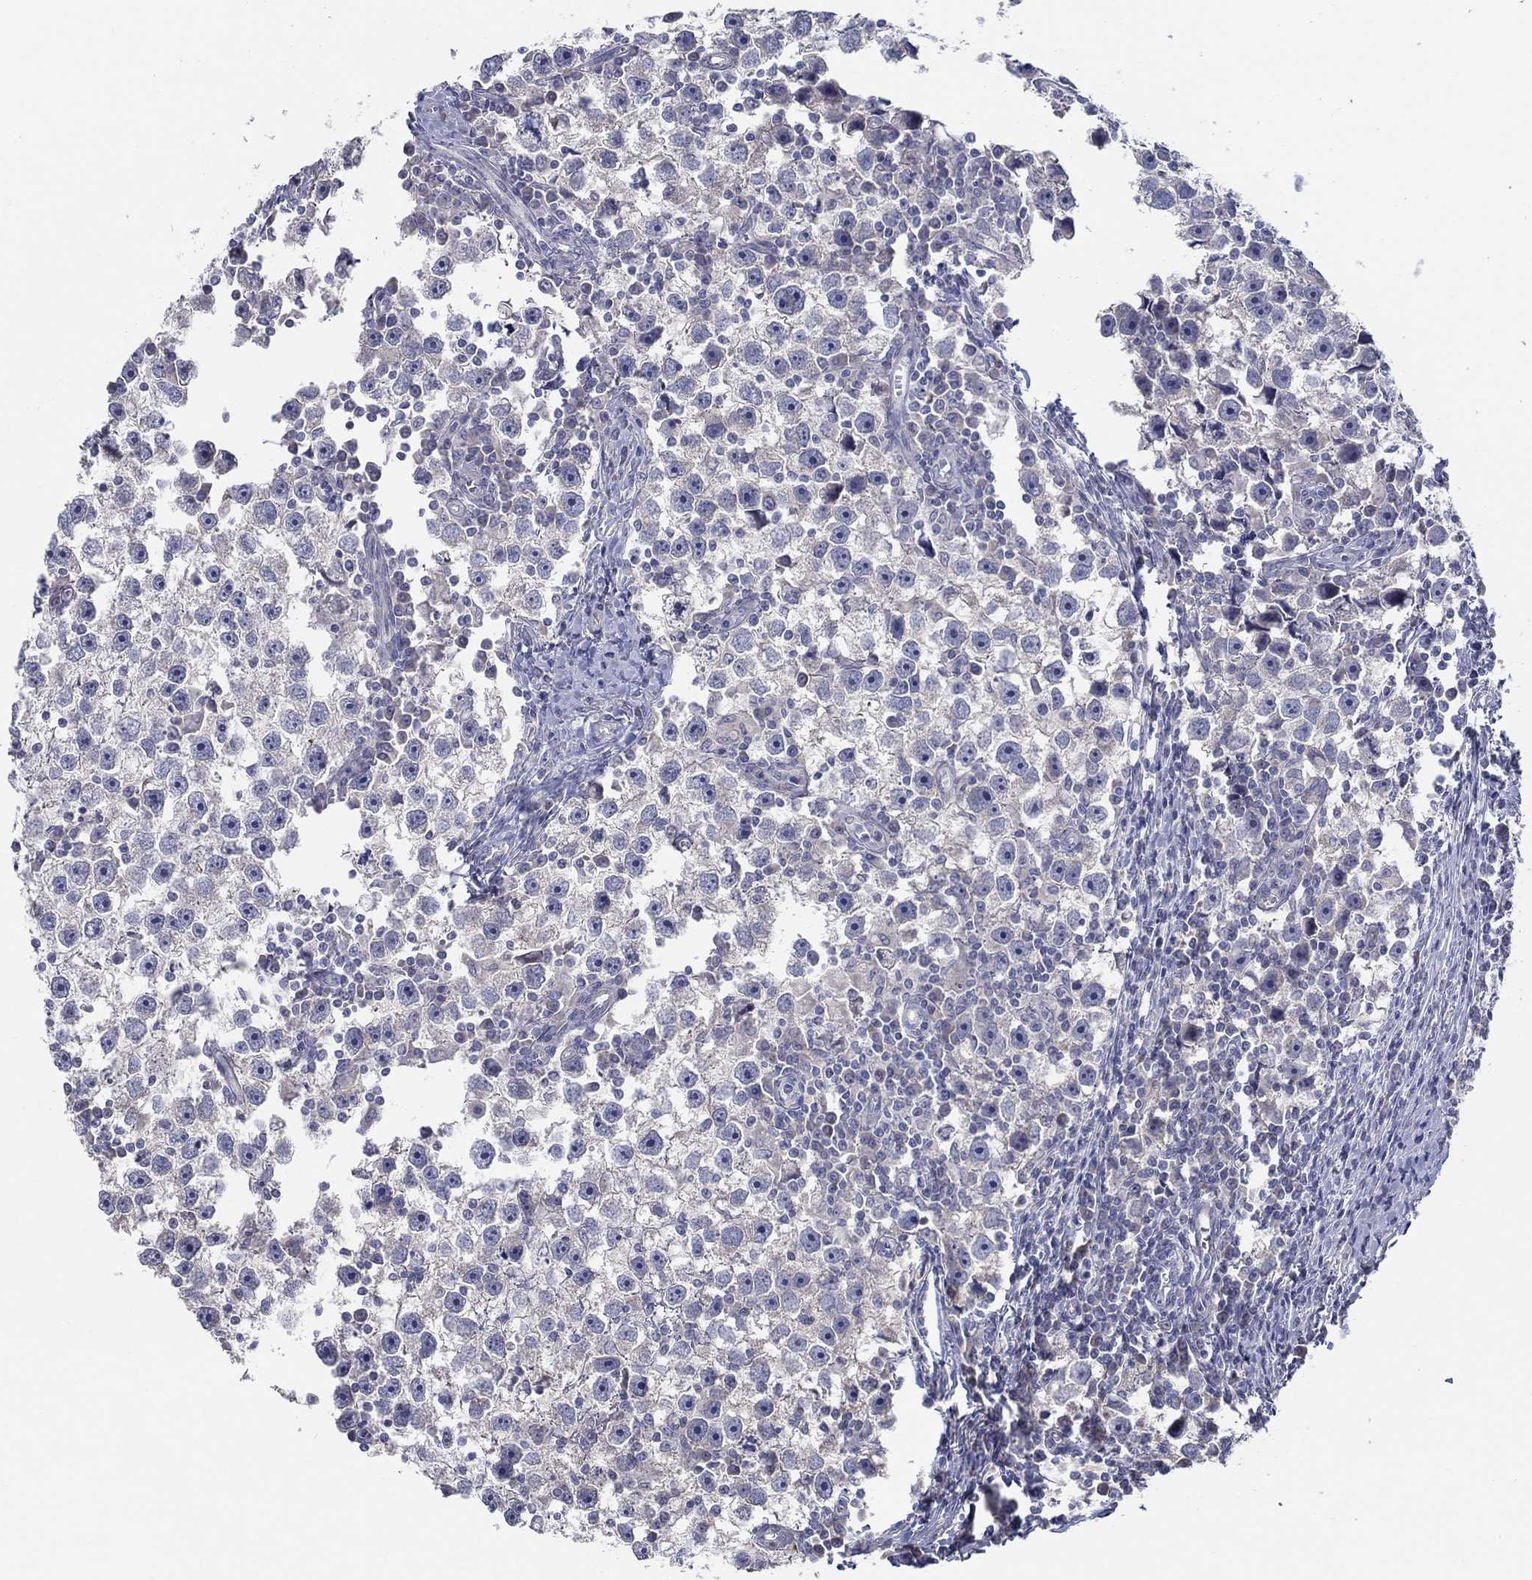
{"staining": {"intensity": "negative", "quantity": "none", "location": "none"}, "tissue": "testis cancer", "cell_type": "Tumor cells", "image_type": "cancer", "snomed": [{"axis": "morphology", "description": "Seminoma, NOS"}, {"axis": "topography", "description": "Testis"}], "caption": "Tumor cells show no significant staining in testis cancer.", "gene": "DOCK3", "patient": {"sex": "male", "age": 30}}